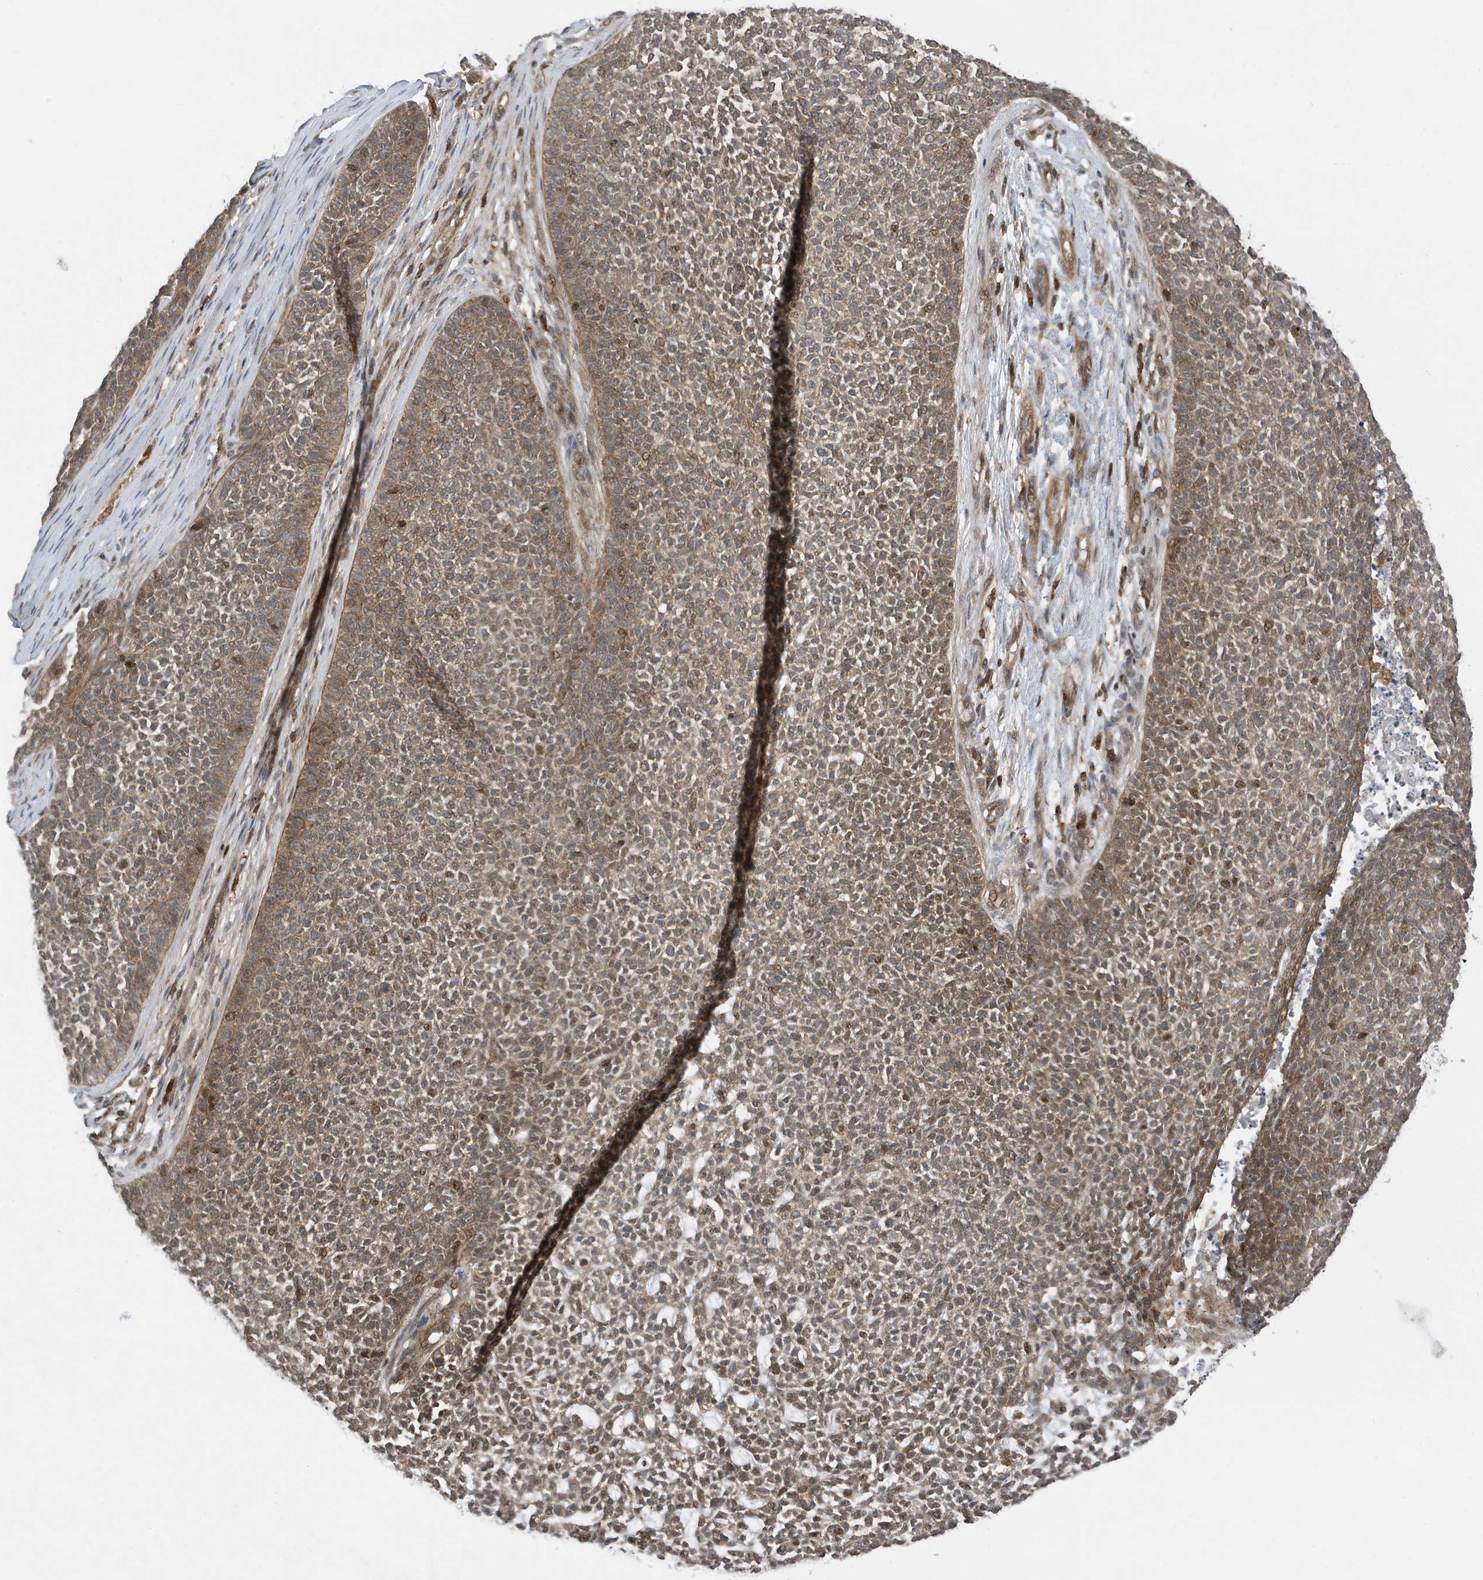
{"staining": {"intensity": "moderate", "quantity": "25%-75%", "location": "cytoplasmic/membranous,nuclear"}, "tissue": "skin cancer", "cell_type": "Tumor cells", "image_type": "cancer", "snomed": [{"axis": "morphology", "description": "Basal cell carcinoma"}, {"axis": "topography", "description": "Skin"}], "caption": "Immunohistochemistry histopathology image of neoplastic tissue: human basal cell carcinoma (skin) stained using immunohistochemistry (IHC) reveals medium levels of moderate protein expression localized specifically in the cytoplasmic/membranous and nuclear of tumor cells, appearing as a cytoplasmic/membranous and nuclear brown color.", "gene": "TATDN3", "patient": {"sex": "female", "age": 84}}